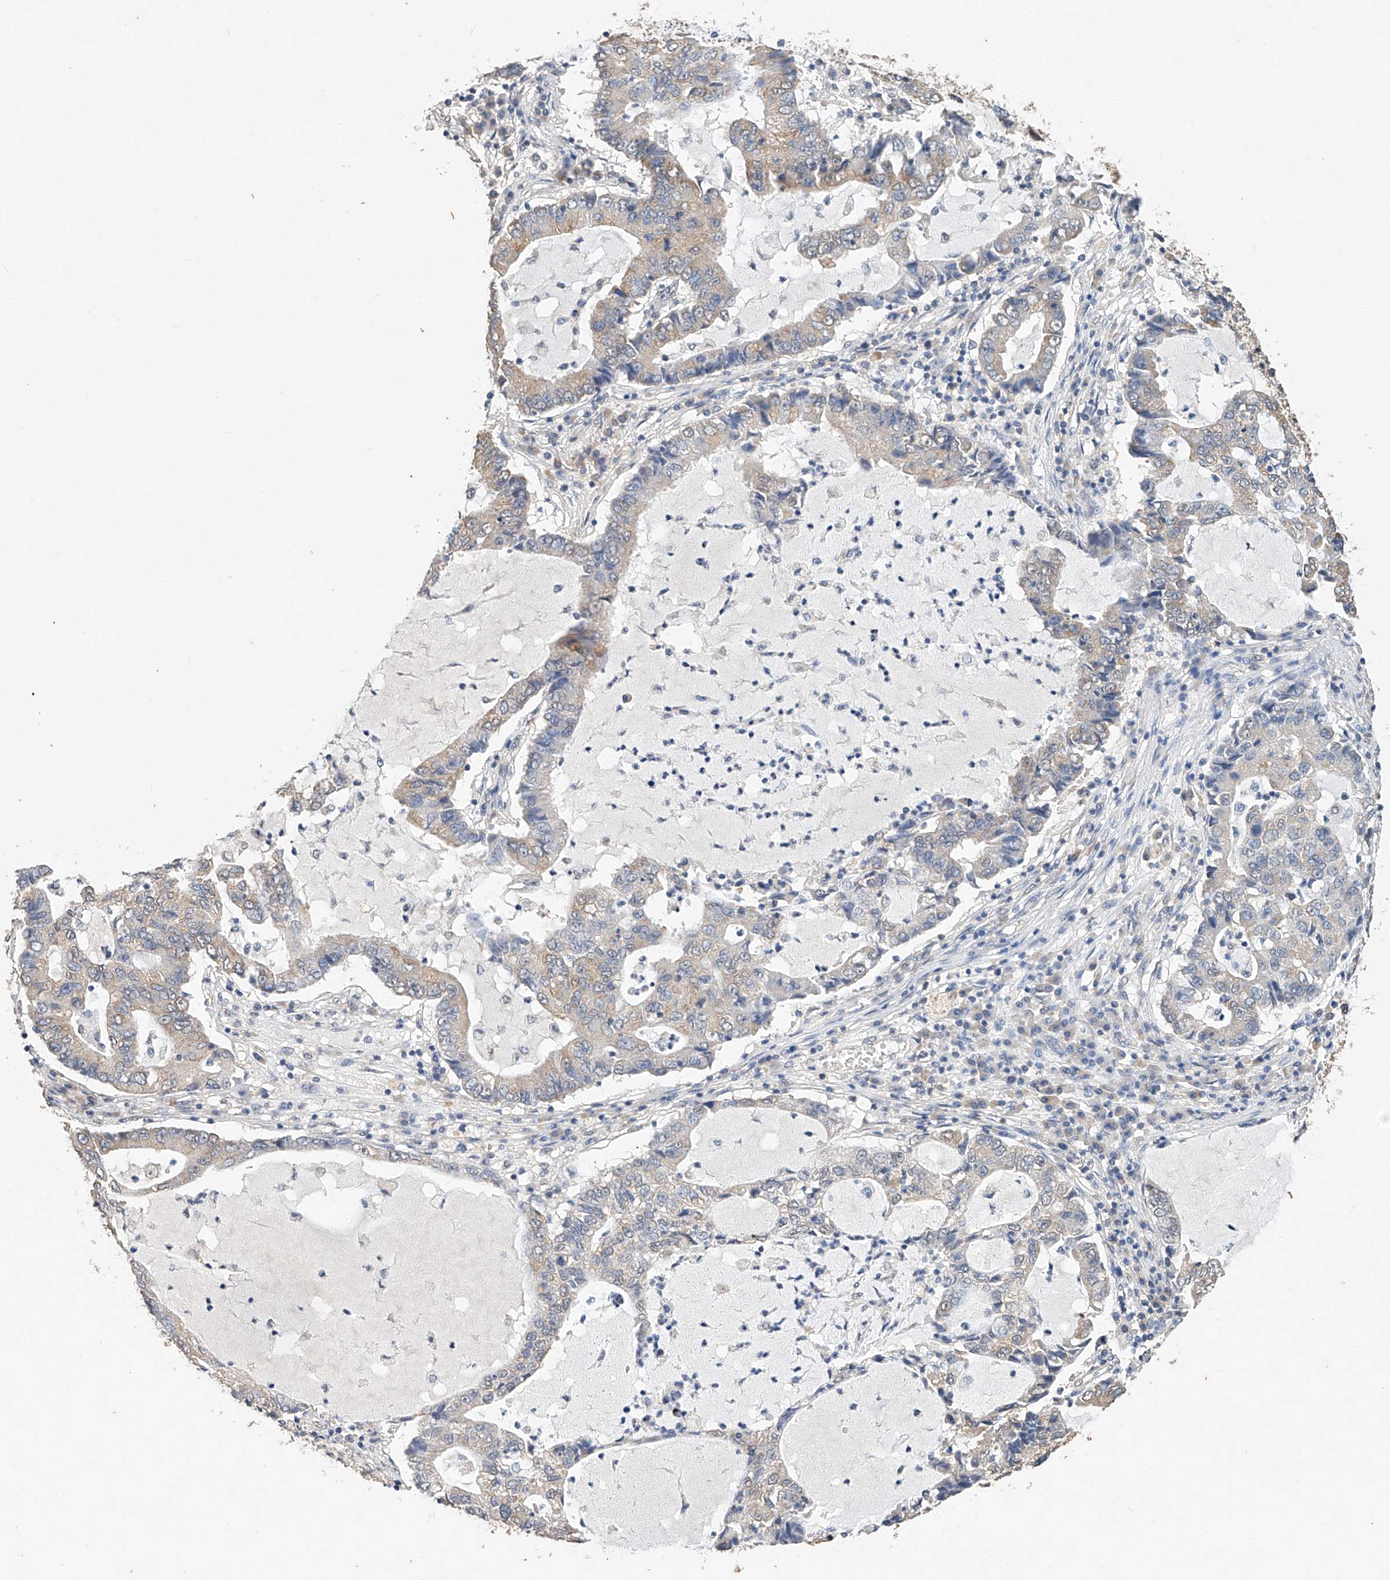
{"staining": {"intensity": "weak", "quantity": "<25%", "location": "cytoplasmic/membranous"}, "tissue": "lung cancer", "cell_type": "Tumor cells", "image_type": "cancer", "snomed": [{"axis": "morphology", "description": "Adenocarcinoma, NOS"}, {"axis": "topography", "description": "Lung"}], "caption": "This is a micrograph of immunohistochemistry staining of lung cancer (adenocarcinoma), which shows no expression in tumor cells.", "gene": "CERS4", "patient": {"sex": "female", "age": 51}}